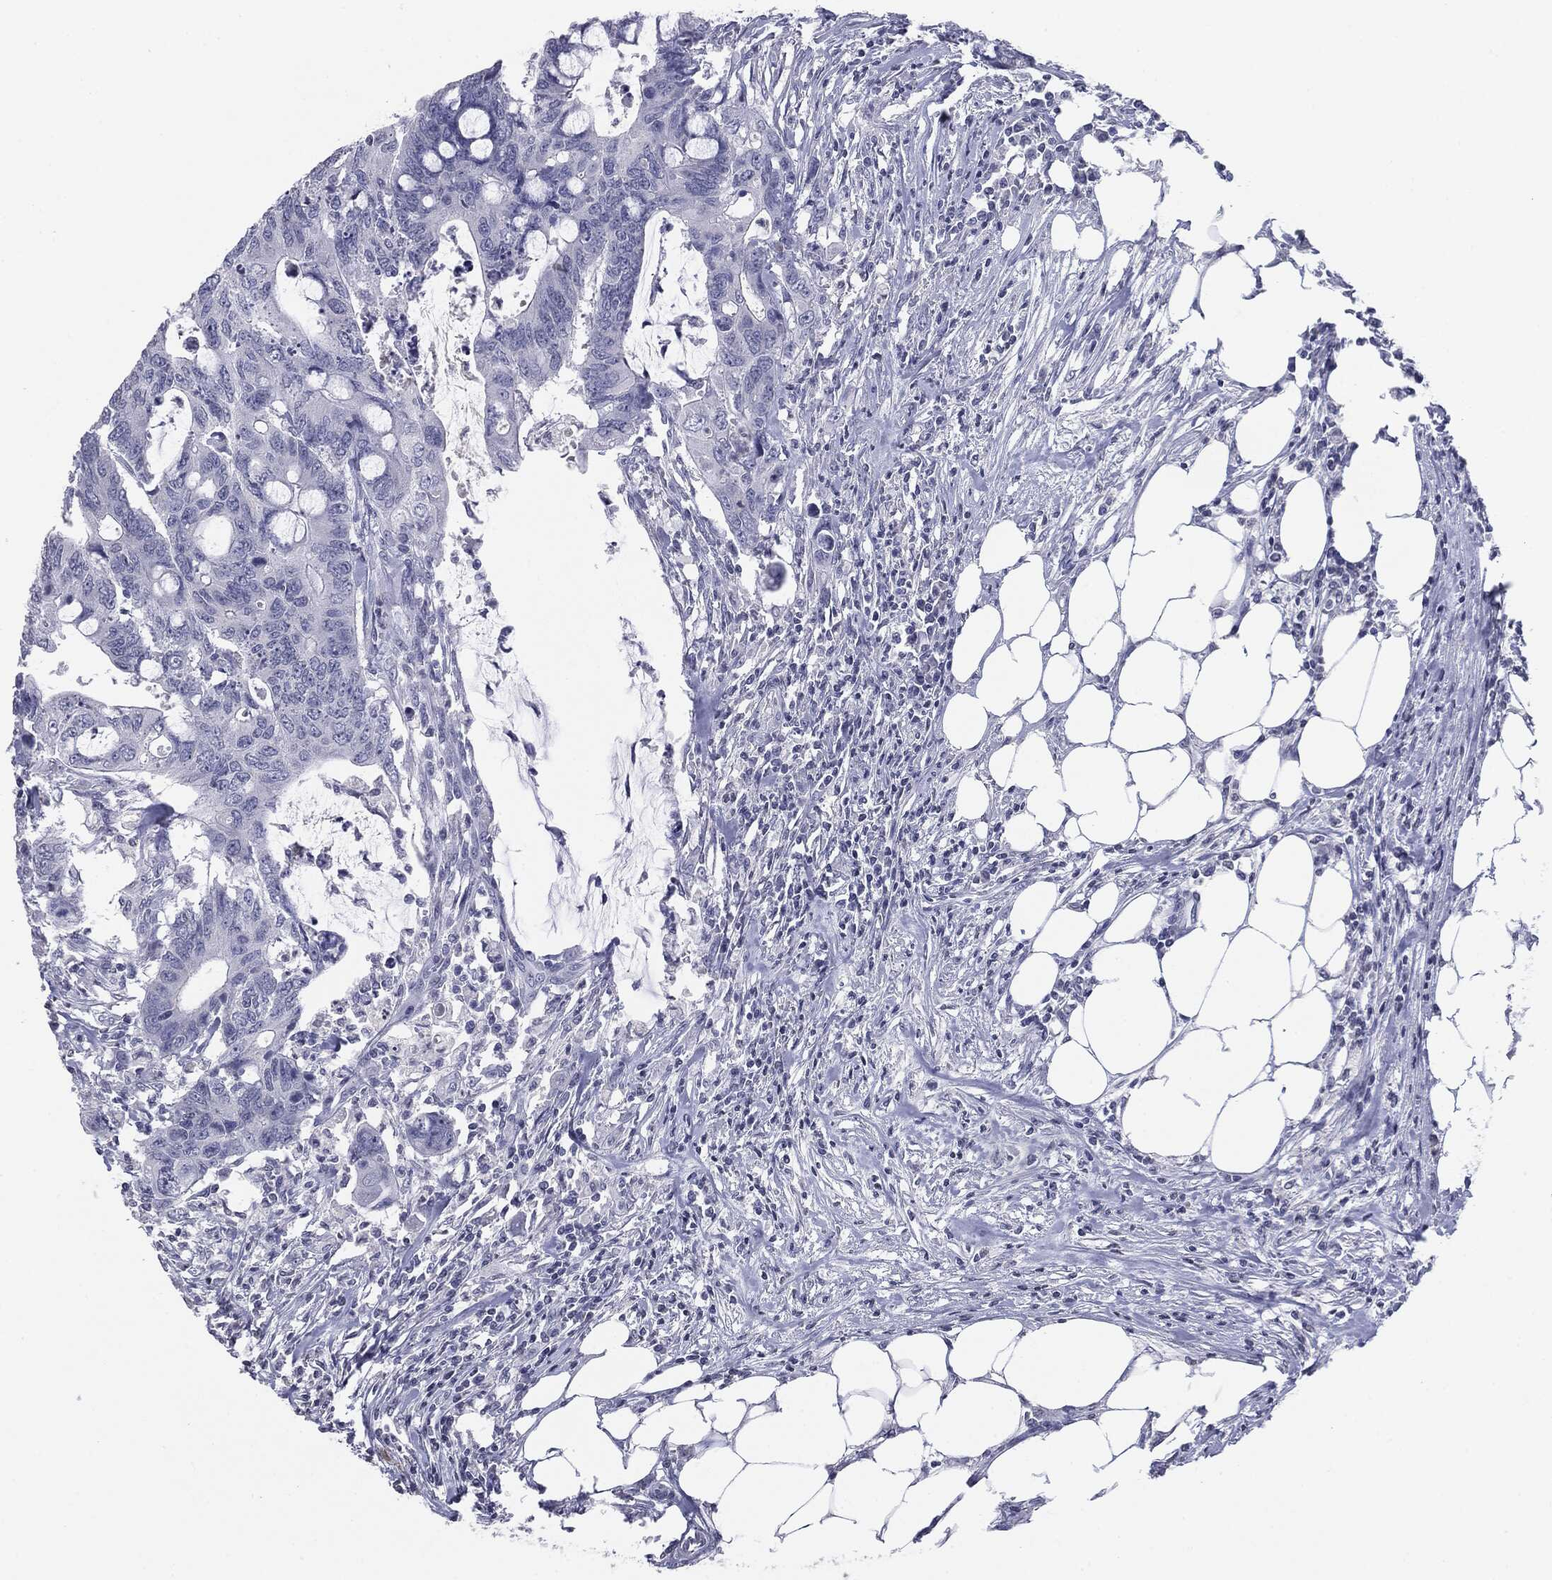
{"staining": {"intensity": "negative", "quantity": "none", "location": "none"}, "tissue": "colorectal cancer", "cell_type": "Tumor cells", "image_type": "cancer", "snomed": [{"axis": "morphology", "description": "Adenocarcinoma, NOS"}, {"axis": "topography", "description": "Colon"}], "caption": "This is a histopathology image of IHC staining of adenocarcinoma (colorectal), which shows no staining in tumor cells.", "gene": "SERPINB4", "patient": {"sex": "male", "age": 71}}